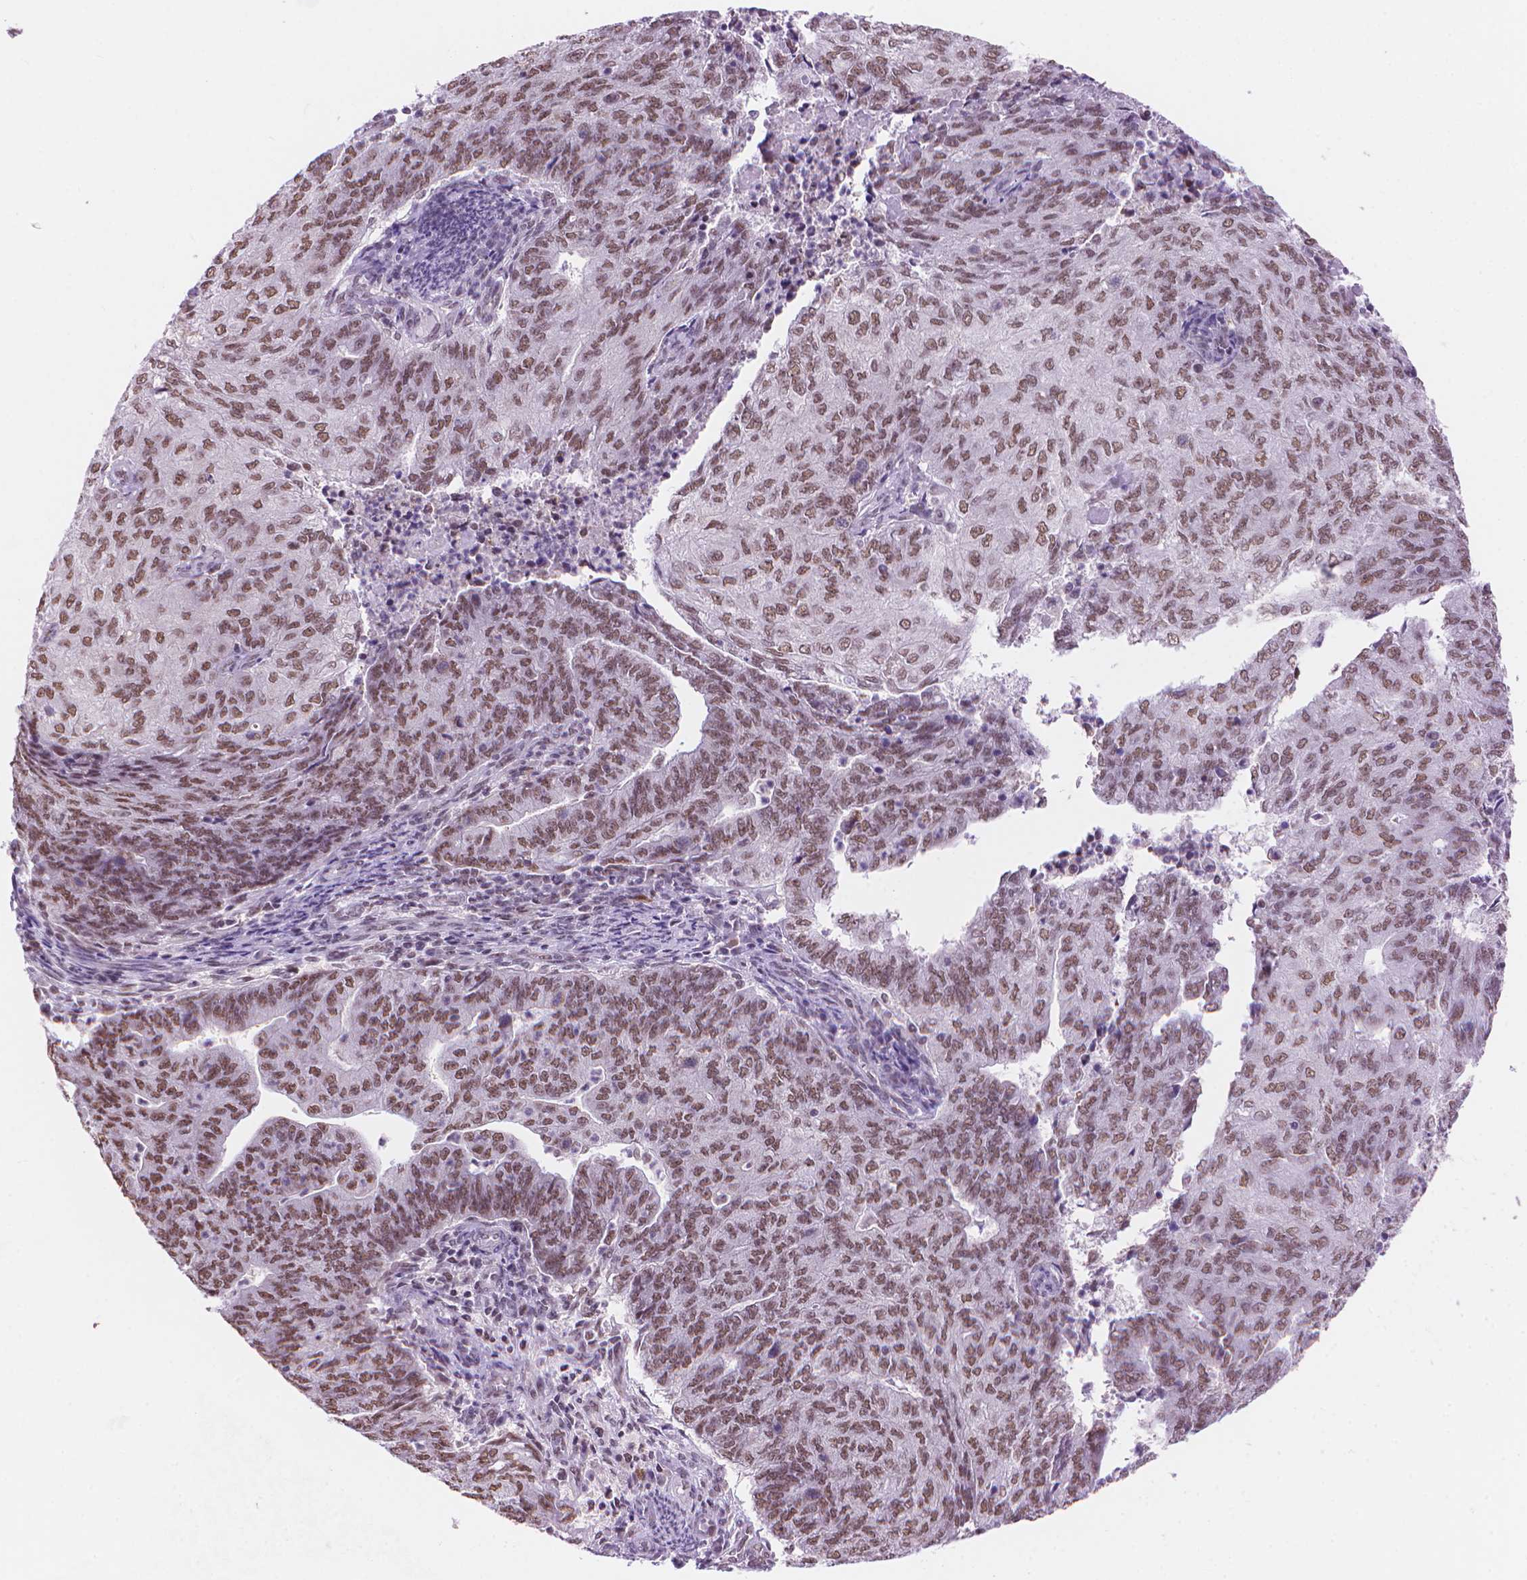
{"staining": {"intensity": "moderate", "quantity": ">75%", "location": "nuclear"}, "tissue": "endometrial cancer", "cell_type": "Tumor cells", "image_type": "cancer", "snomed": [{"axis": "morphology", "description": "Adenocarcinoma, NOS"}, {"axis": "topography", "description": "Endometrium"}], "caption": "Tumor cells display moderate nuclear staining in about >75% of cells in endometrial cancer (adenocarcinoma).", "gene": "RPA4", "patient": {"sex": "female", "age": 82}}